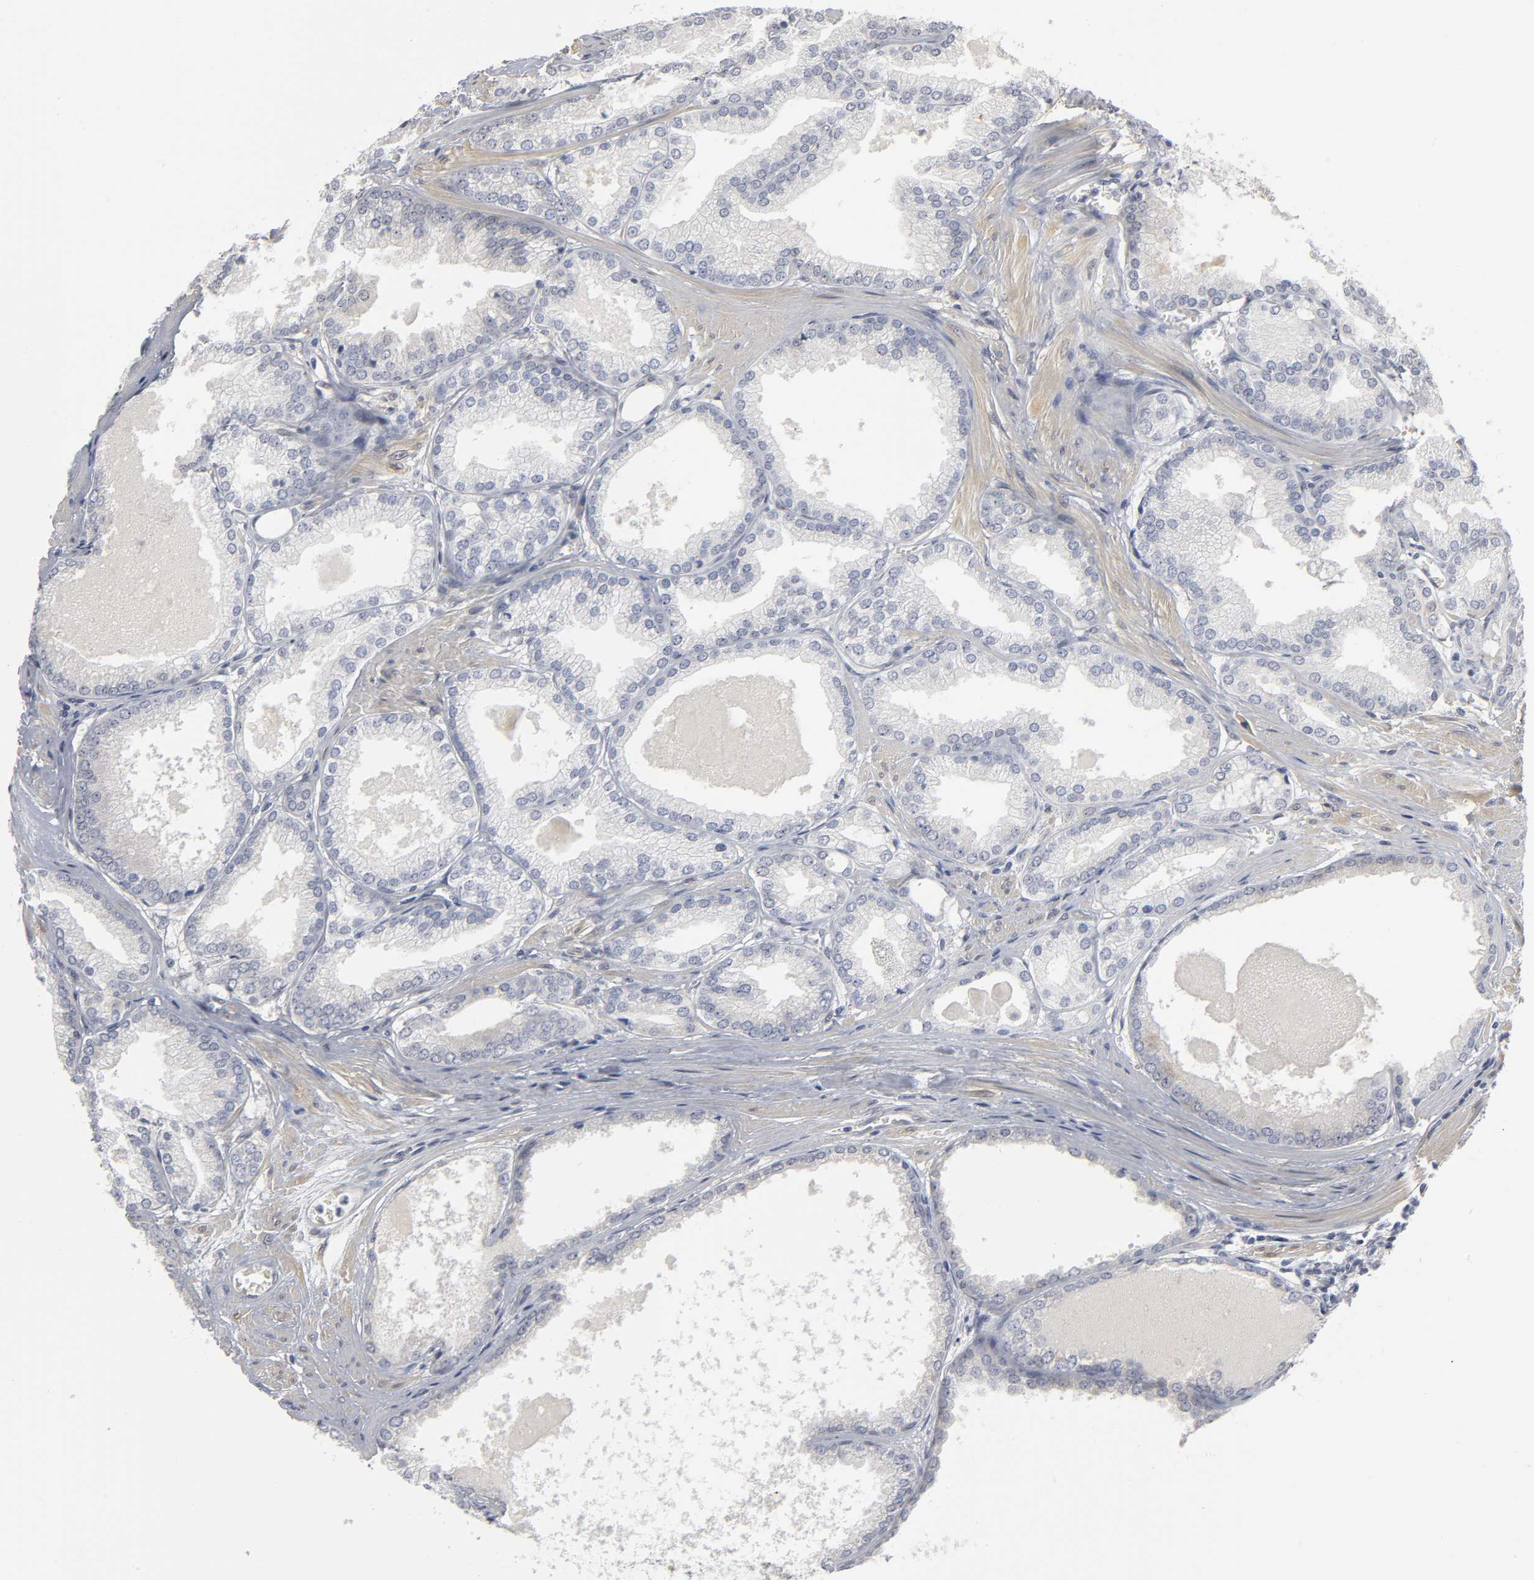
{"staining": {"intensity": "negative", "quantity": "none", "location": "none"}, "tissue": "prostate cancer", "cell_type": "Tumor cells", "image_type": "cancer", "snomed": [{"axis": "morphology", "description": "Adenocarcinoma, High grade"}, {"axis": "topography", "description": "Prostate"}], "caption": "The histopathology image shows no significant staining in tumor cells of prostate adenocarcinoma (high-grade). (DAB (3,3'-diaminobenzidine) immunohistochemistry (IHC), high magnification).", "gene": "PDLIM3", "patient": {"sex": "male", "age": 61}}